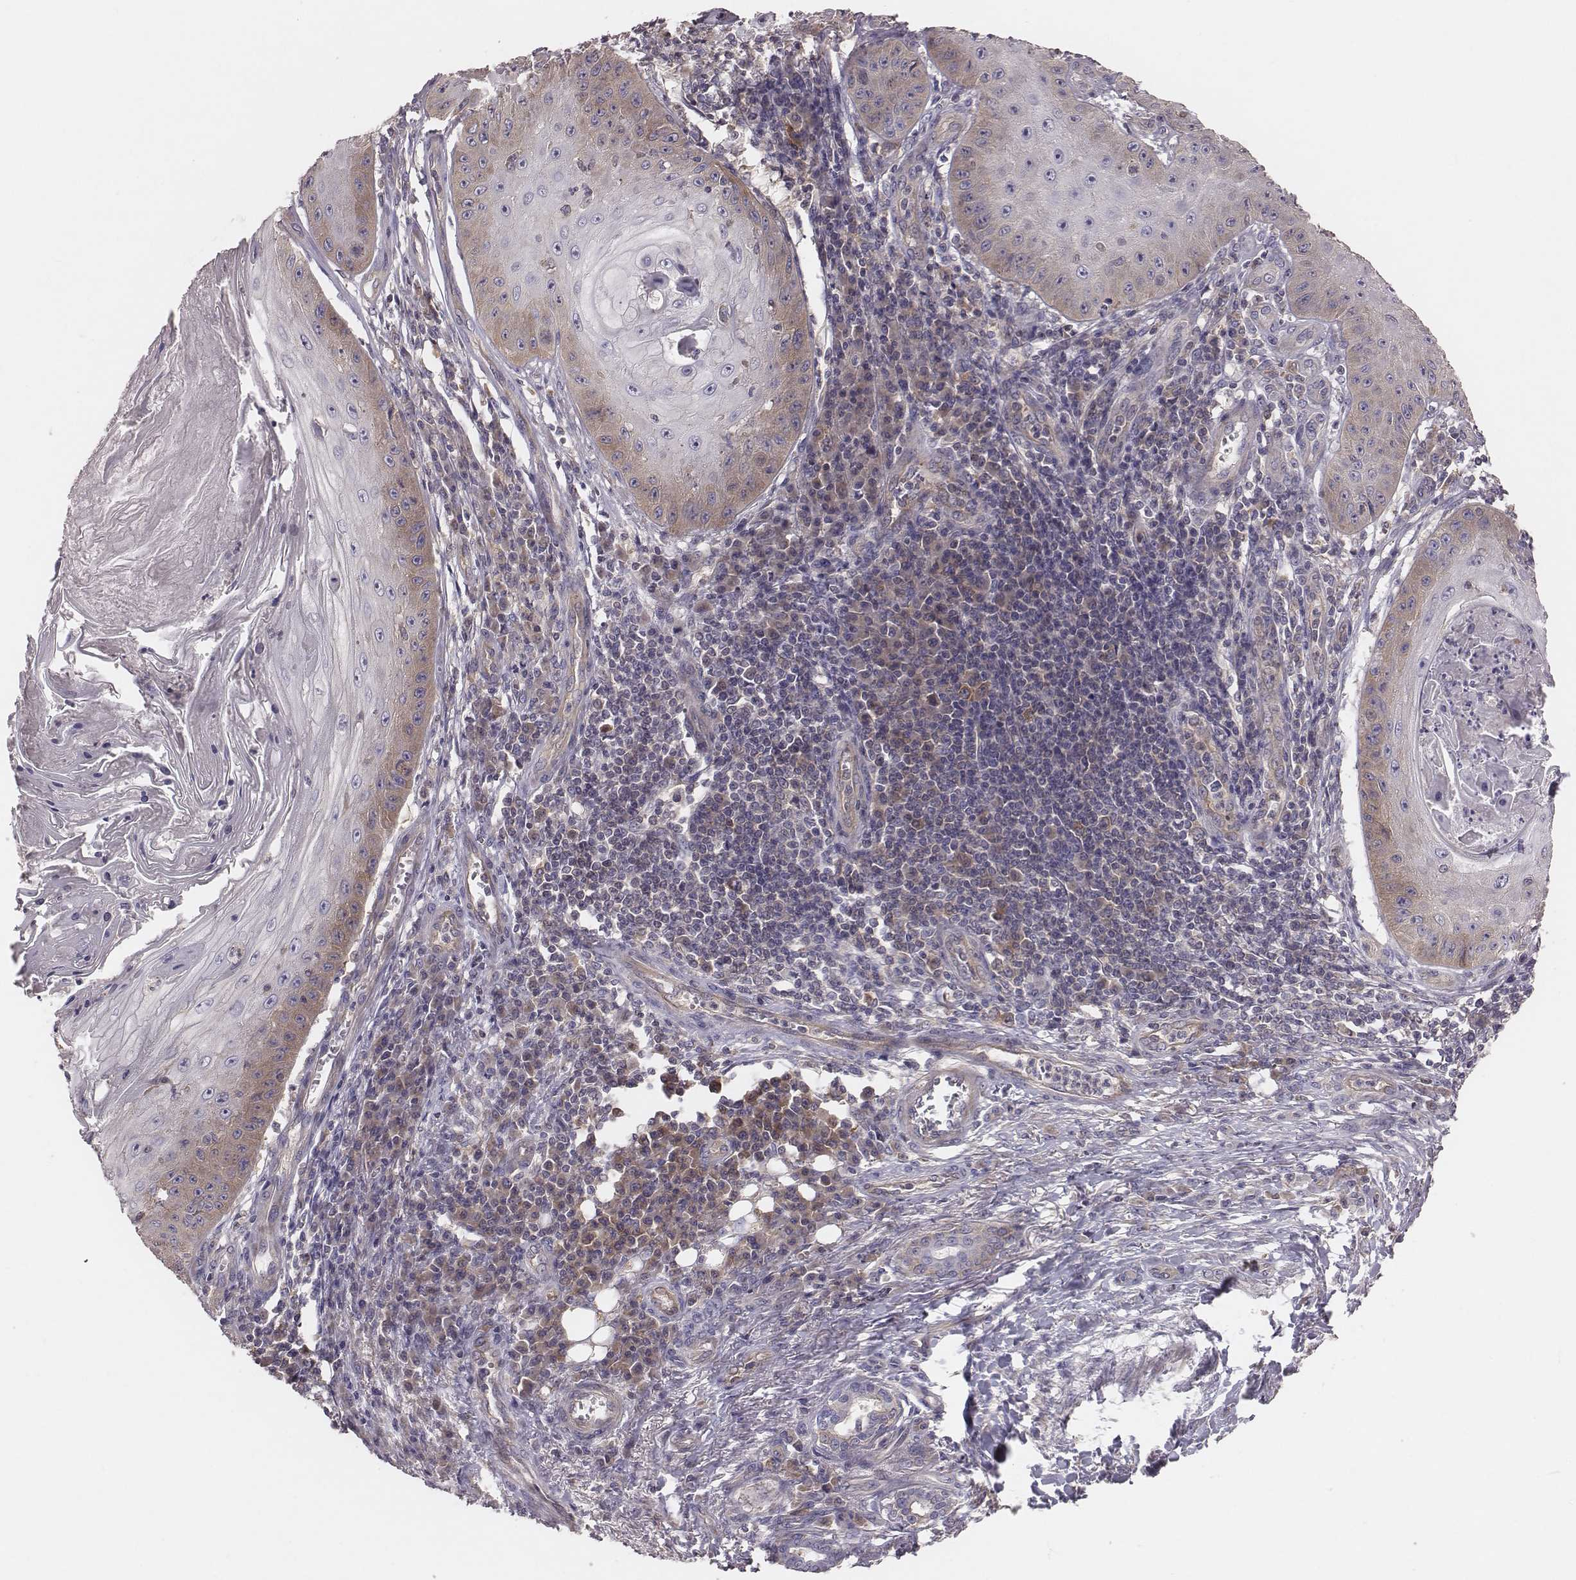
{"staining": {"intensity": "weak", "quantity": "25%-75%", "location": "cytoplasmic/membranous"}, "tissue": "skin cancer", "cell_type": "Tumor cells", "image_type": "cancer", "snomed": [{"axis": "morphology", "description": "Squamous cell carcinoma, NOS"}, {"axis": "topography", "description": "Skin"}], "caption": "Immunohistochemical staining of squamous cell carcinoma (skin) shows low levels of weak cytoplasmic/membranous protein staining in about 25%-75% of tumor cells.", "gene": "CAD", "patient": {"sex": "male", "age": 70}}